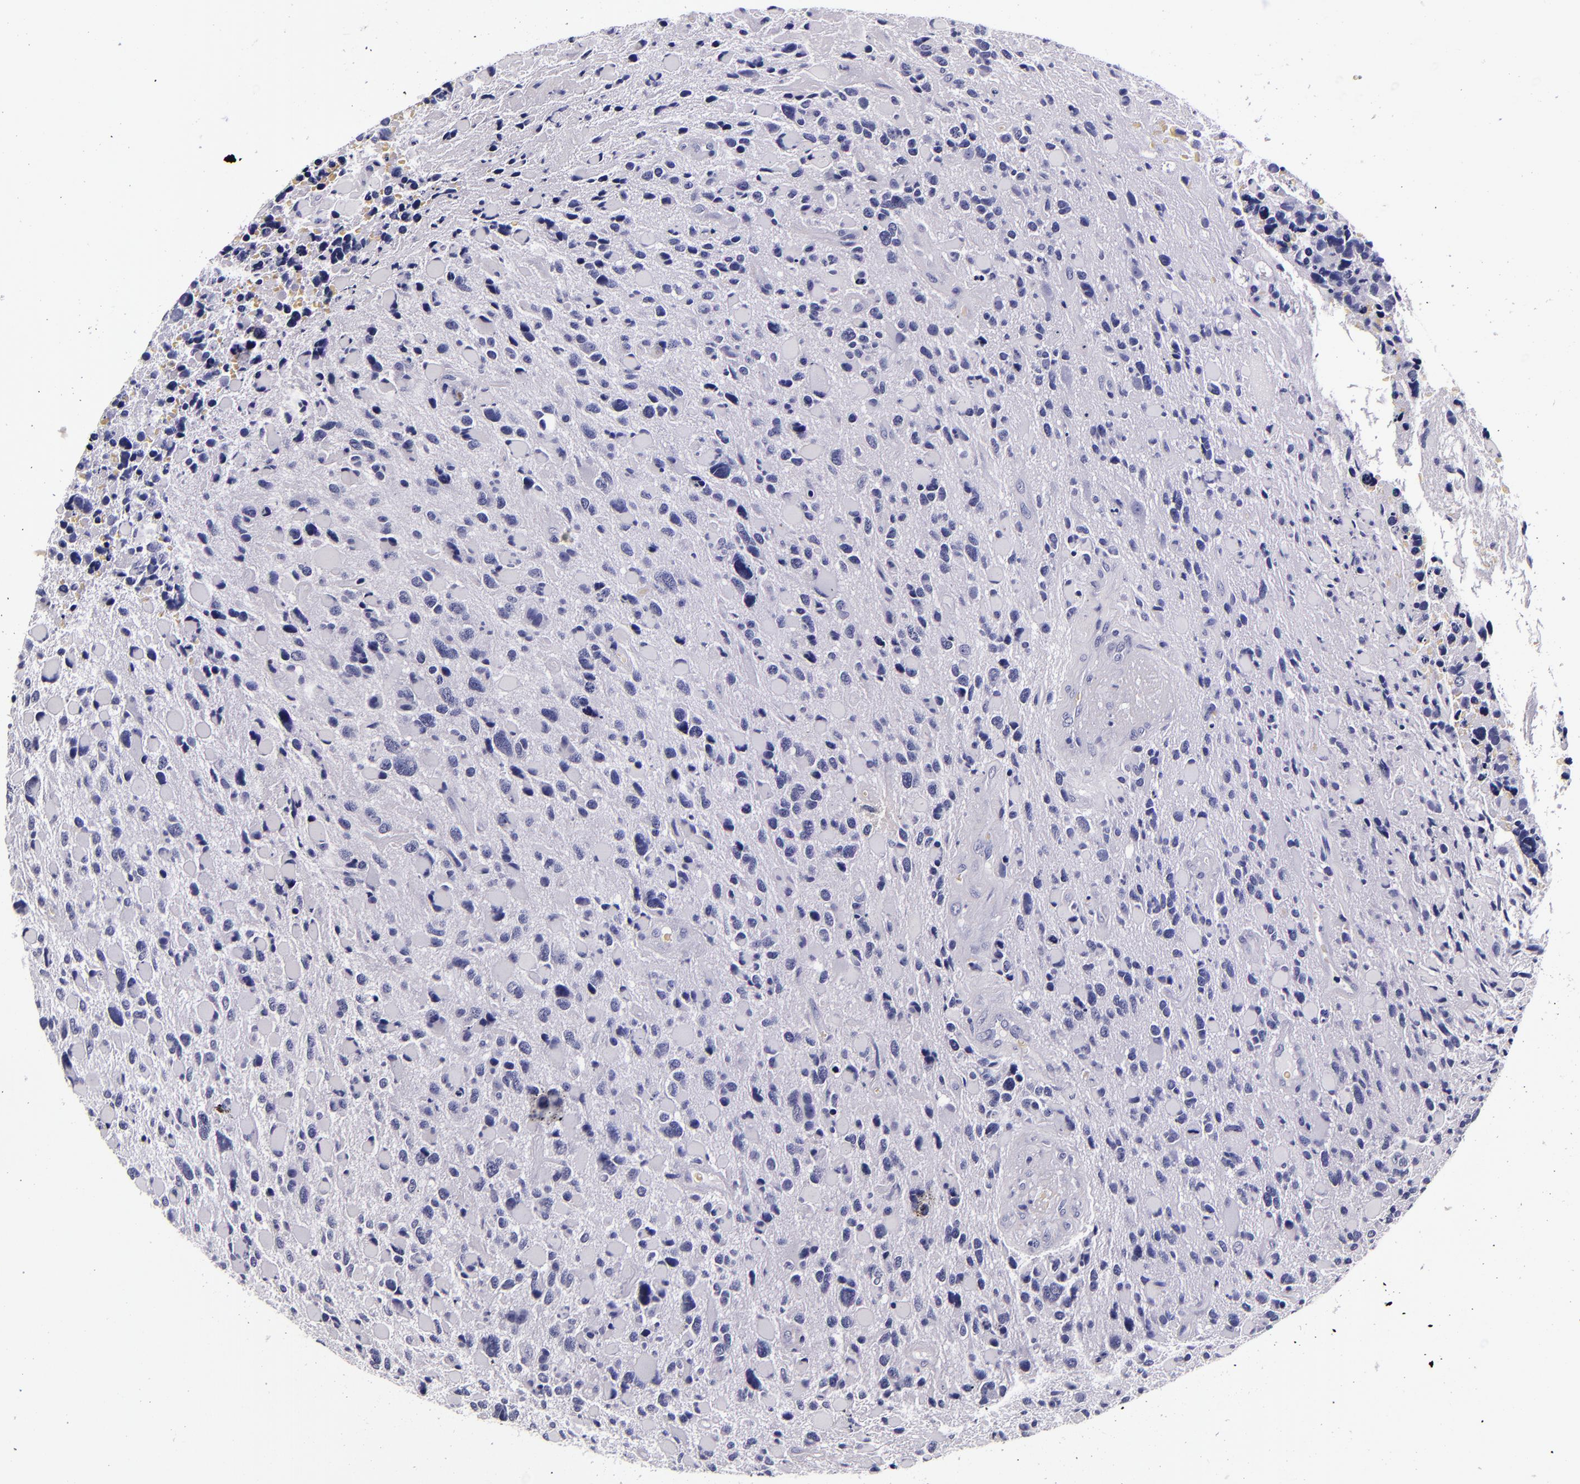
{"staining": {"intensity": "negative", "quantity": "none", "location": "none"}, "tissue": "glioma", "cell_type": "Tumor cells", "image_type": "cancer", "snomed": [{"axis": "morphology", "description": "Glioma, malignant, High grade"}, {"axis": "topography", "description": "Brain"}], "caption": "Malignant high-grade glioma stained for a protein using IHC demonstrates no positivity tumor cells.", "gene": "FBN1", "patient": {"sex": "female", "age": 37}}